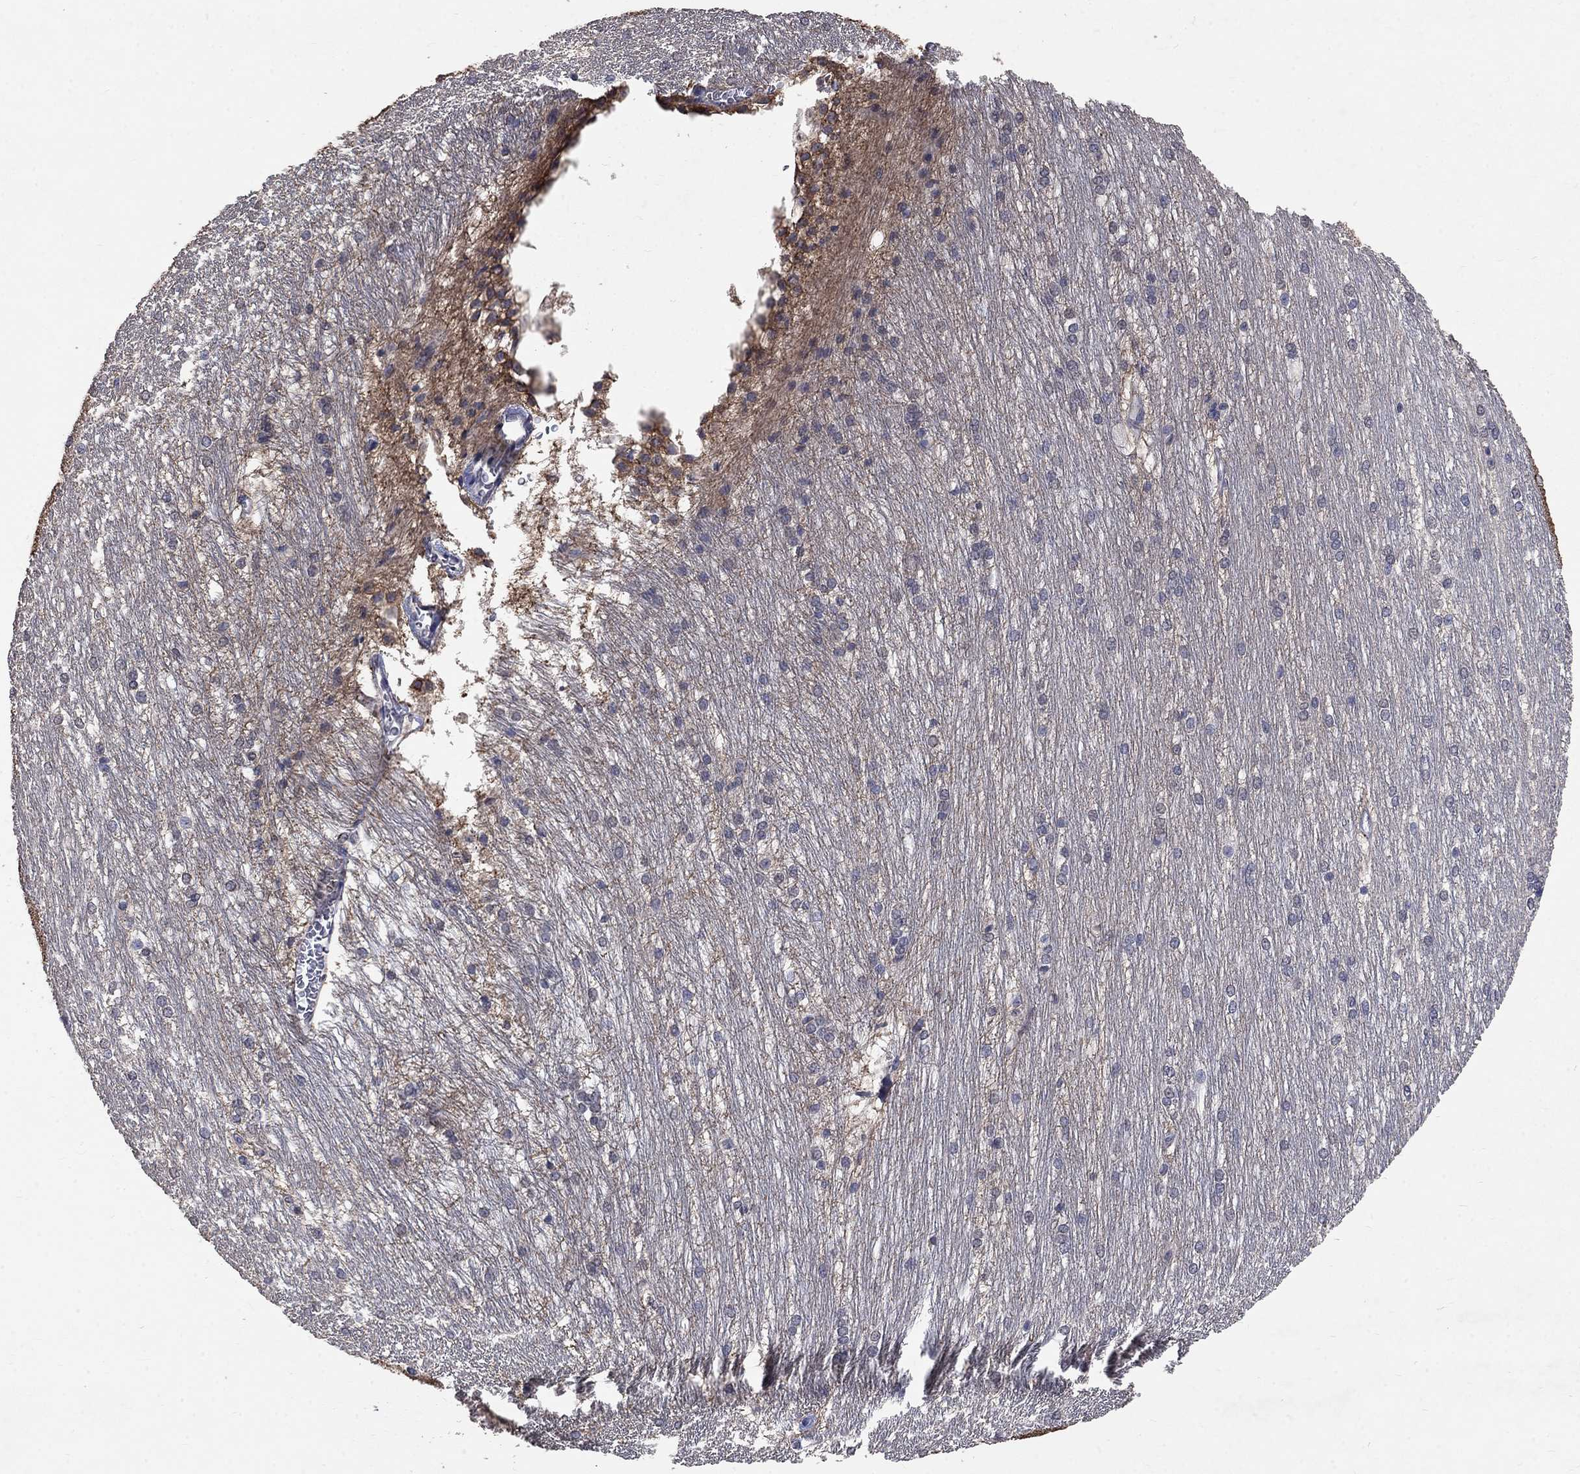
{"staining": {"intensity": "negative", "quantity": "none", "location": "none"}, "tissue": "hippocampus", "cell_type": "Glial cells", "image_type": "normal", "snomed": [{"axis": "morphology", "description": "Normal tissue, NOS"}, {"axis": "topography", "description": "Cerebral cortex"}, {"axis": "topography", "description": "Hippocampus"}], "caption": "IHC photomicrograph of normal hippocampus: human hippocampus stained with DAB exhibits no significant protein staining in glial cells.", "gene": "CHST5", "patient": {"sex": "female", "age": 19}}